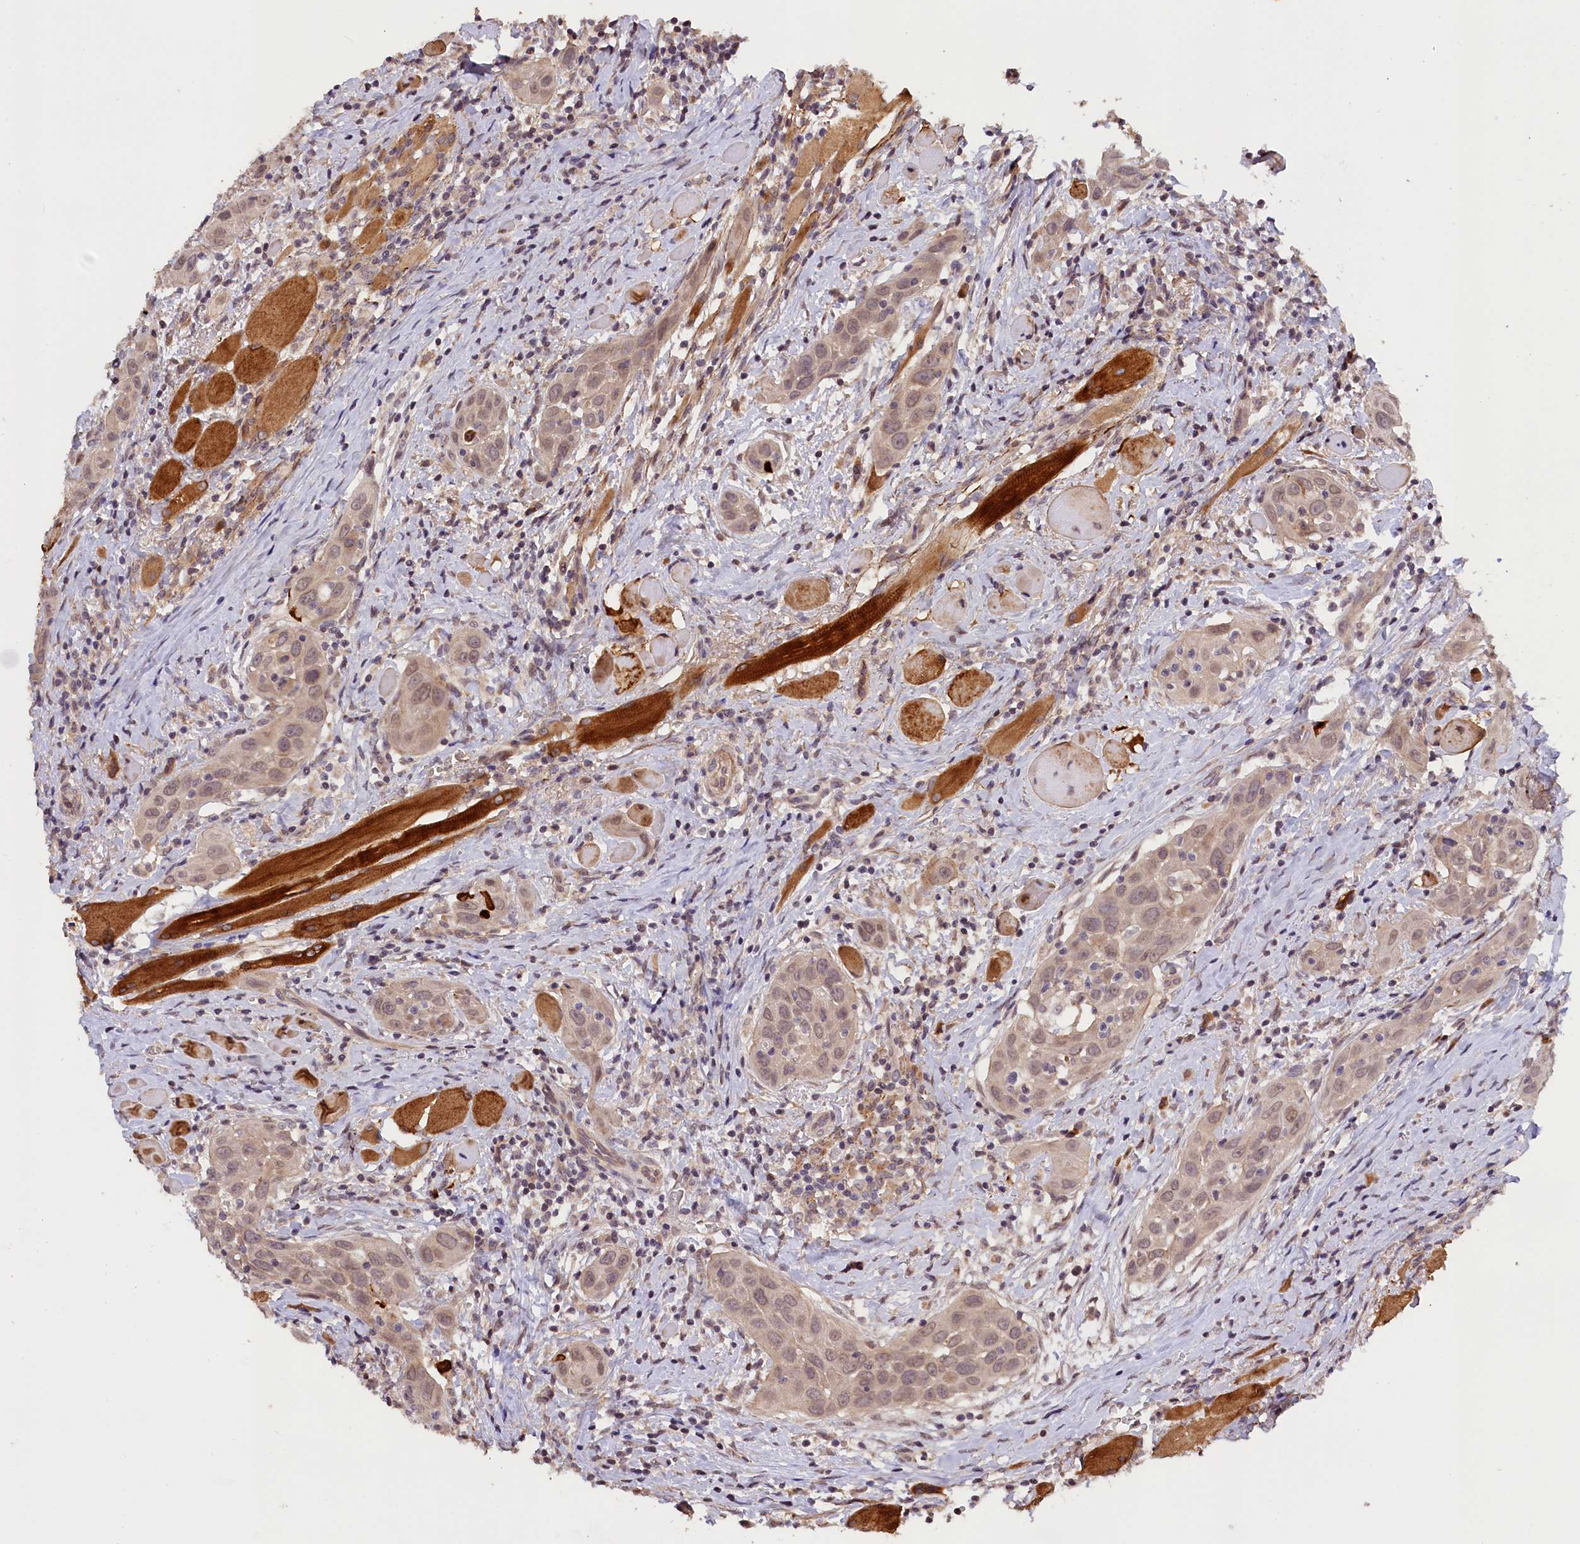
{"staining": {"intensity": "weak", "quantity": ">75%", "location": "nuclear"}, "tissue": "head and neck cancer", "cell_type": "Tumor cells", "image_type": "cancer", "snomed": [{"axis": "morphology", "description": "Squamous cell carcinoma, NOS"}, {"axis": "topography", "description": "Oral tissue"}, {"axis": "topography", "description": "Head-Neck"}], "caption": "This is a micrograph of immunohistochemistry staining of squamous cell carcinoma (head and neck), which shows weak positivity in the nuclear of tumor cells.", "gene": "ZNF480", "patient": {"sex": "female", "age": 50}}